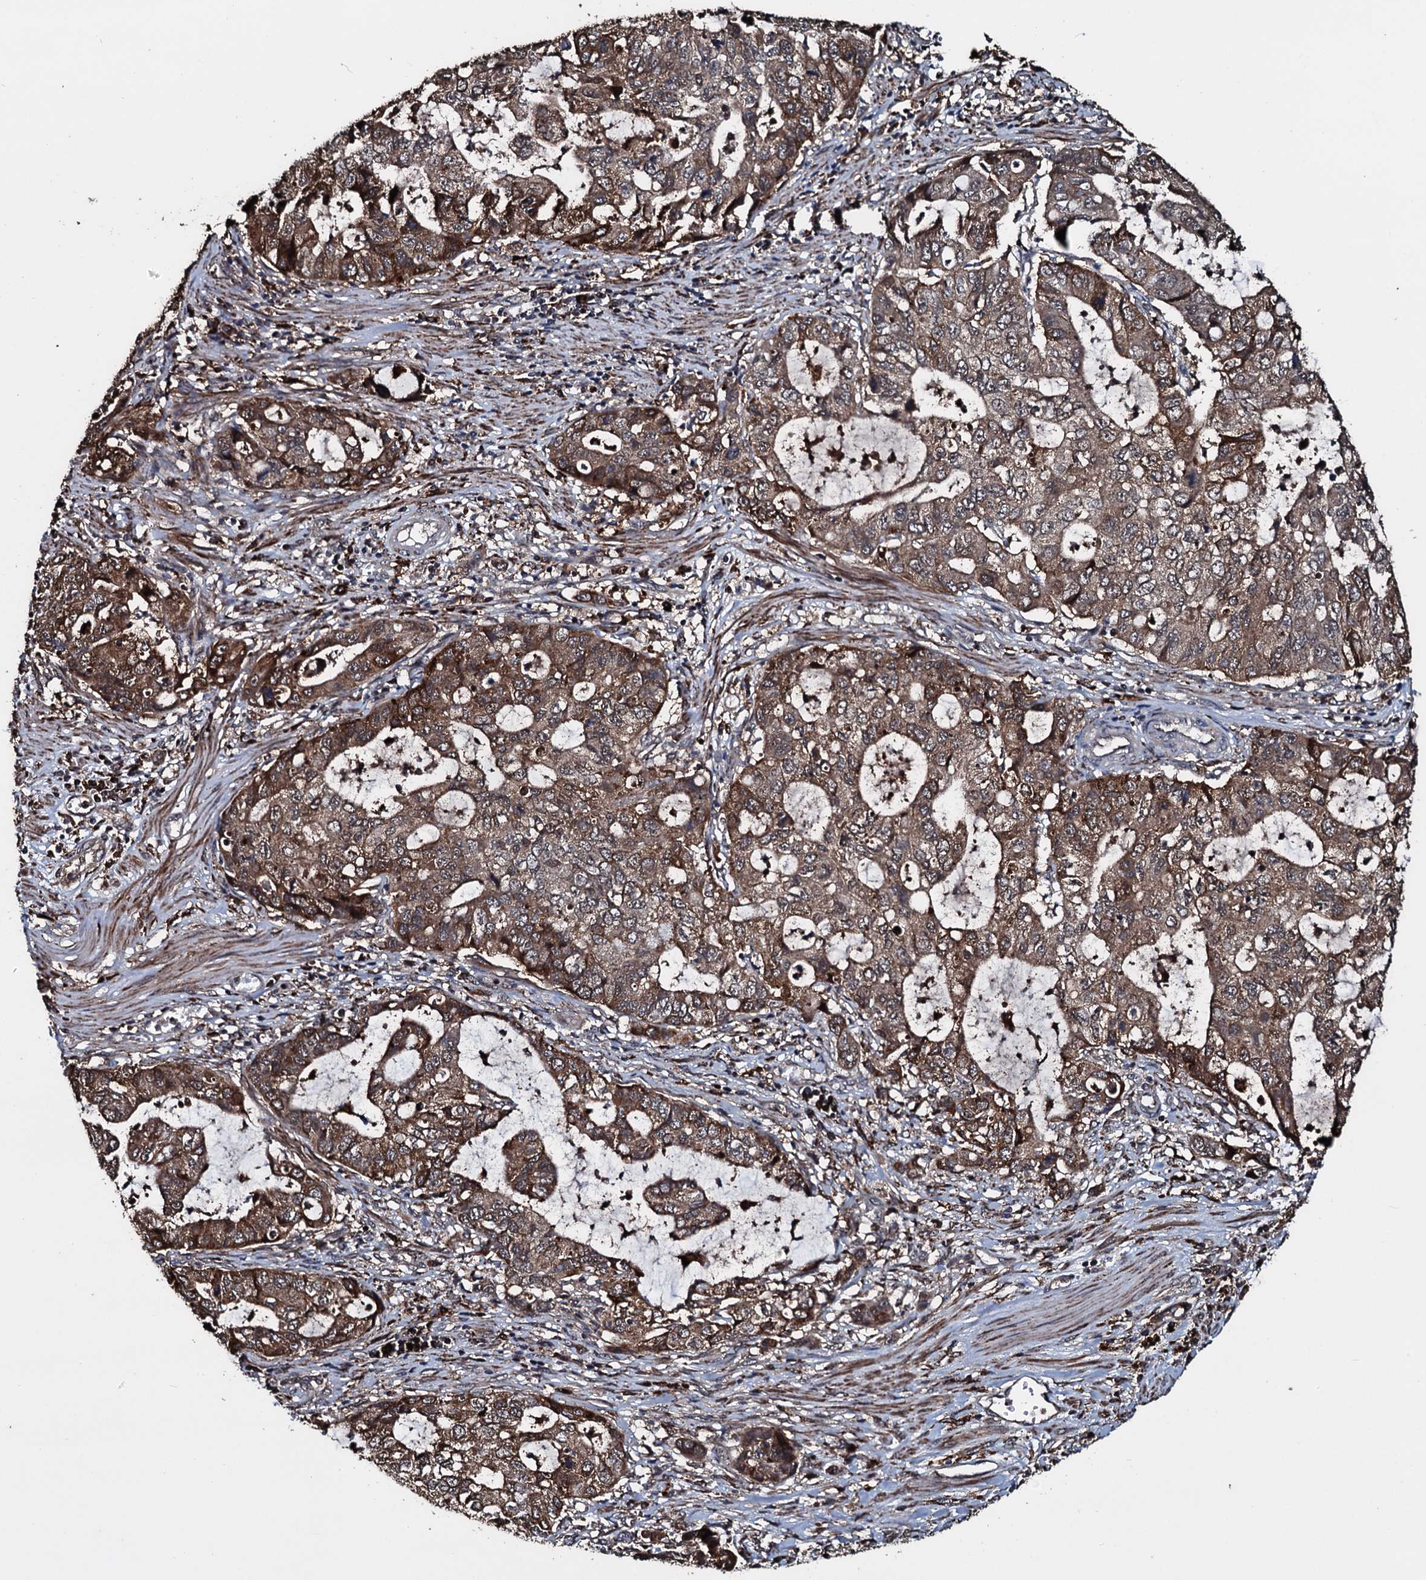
{"staining": {"intensity": "strong", "quantity": ">75%", "location": "cytoplasmic/membranous"}, "tissue": "stomach cancer", "cell_type": "Tumor cells", "image_type": "cancer", "snomed": [{"axis": "morphology", "description": "Adenocarcinoma, NOS"}, {"axis": "topography", "description": "Stomach, upper"}], "caption": "Protein expression analysis of human stomach cancer (adenocarcinoma) reveals strong cytoplasmic/membranous staining in about >75% of tumor cells. Ihc stains the protein of interest in brown and the nuclei are stained blue.", "gene": "TPGS2", "patient": {"sex": "female", "age": 52}}